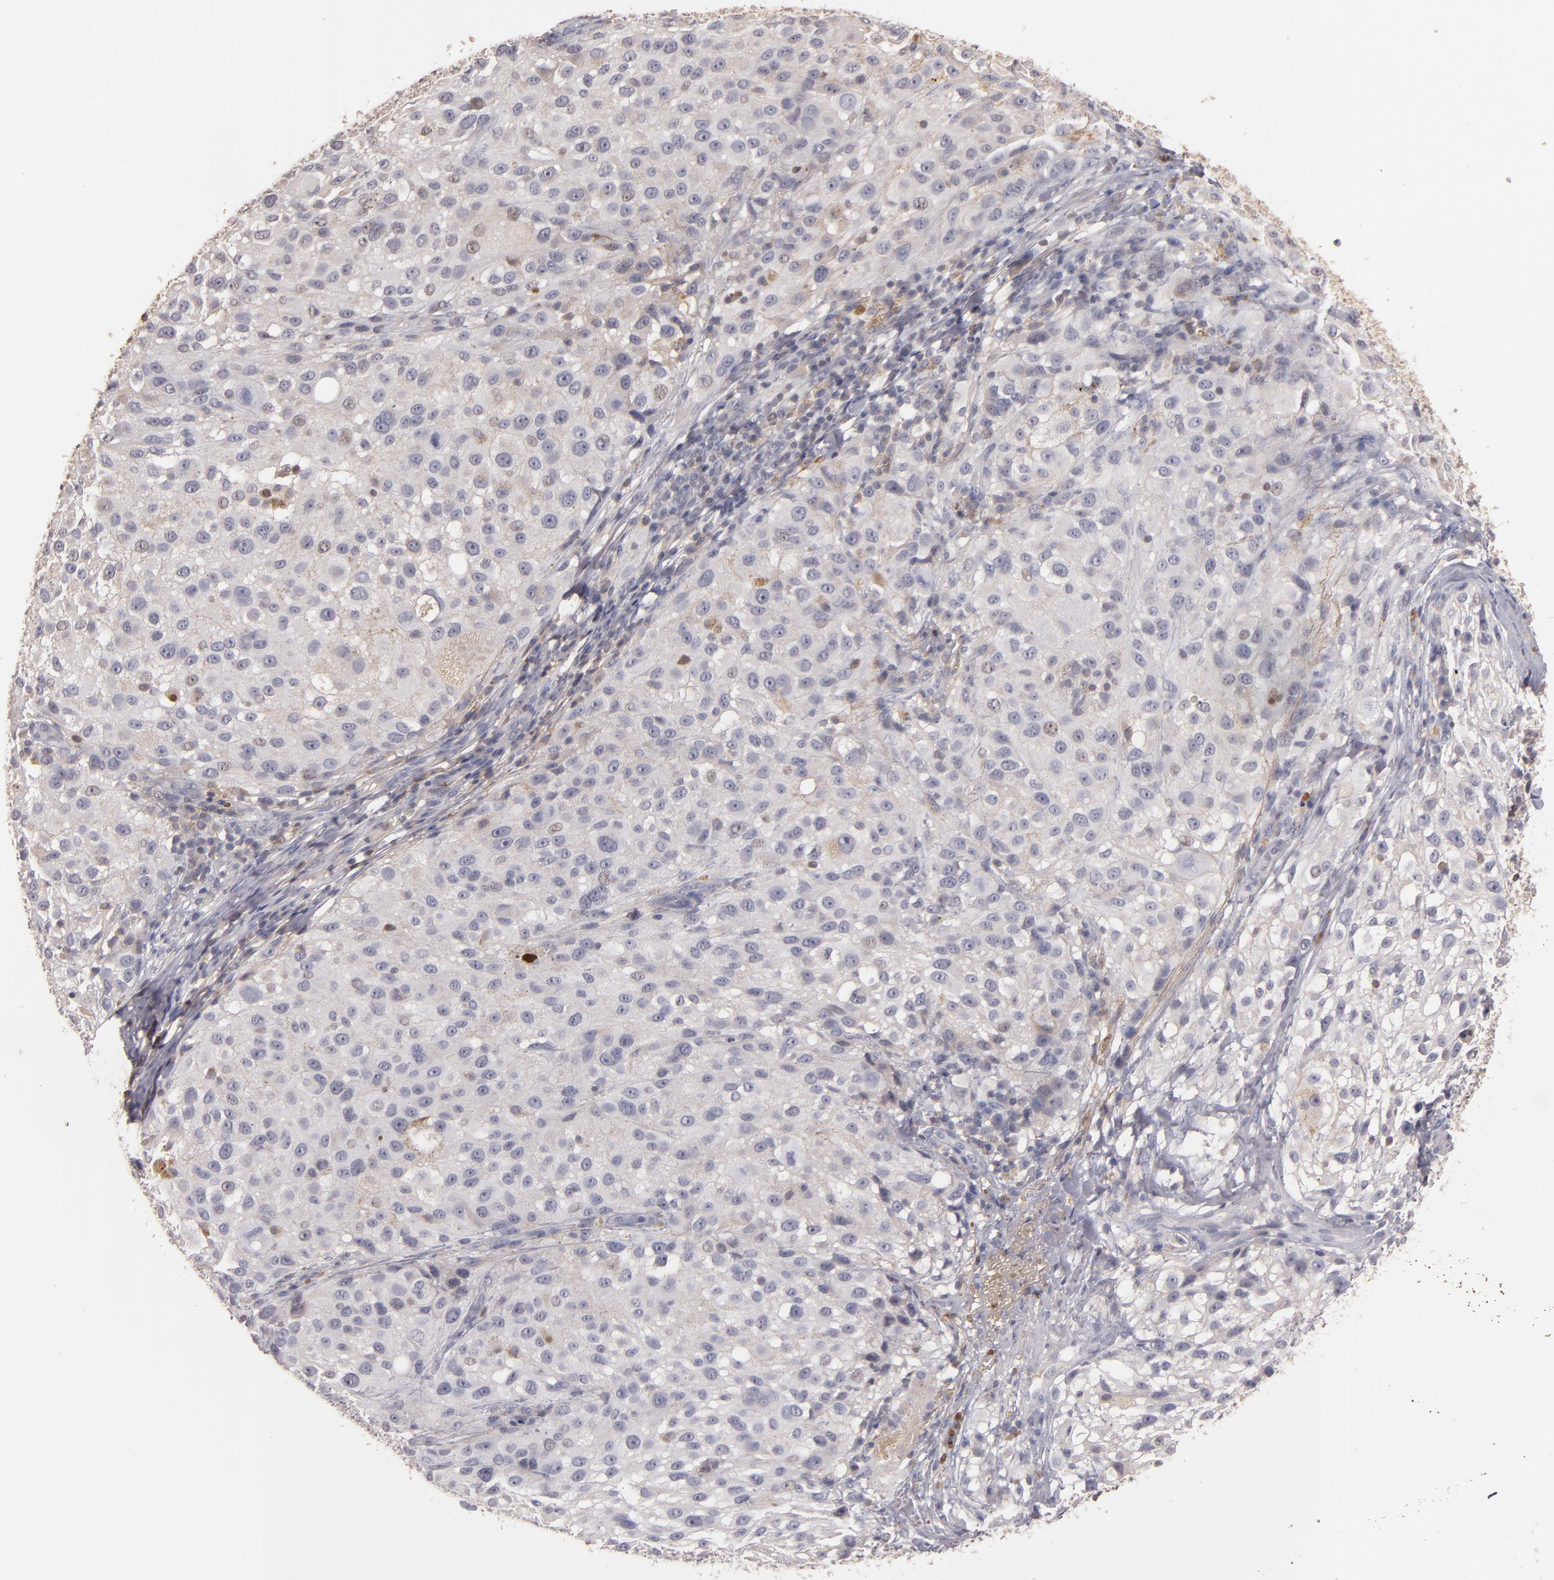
{"staining": {"intensity": "negative", "quantity": "none", "location": "none"}, "tissue": "melanoma", "cell_type": "Tumor cells", "image_type": "cancer", "snomed": [{"axis": "morphology", "description": "Necrosis, NOS"}, {"axis": "morphology", "description": "Malignant melanoma, NOS"}, {"axis": "topography", "description": "Skin"}], "caption": "The immunohistochemistry (IHC) micrograph has no significant positivity in tumor cells of malignant melanoma tissue. Brightfield microscopy of immunohistochemistry stained with DAB (brown) and hematoxylin (blue), captured at high magnification.", "gene": "MBL2", "patient": {"sex": "female", "age": 87}}